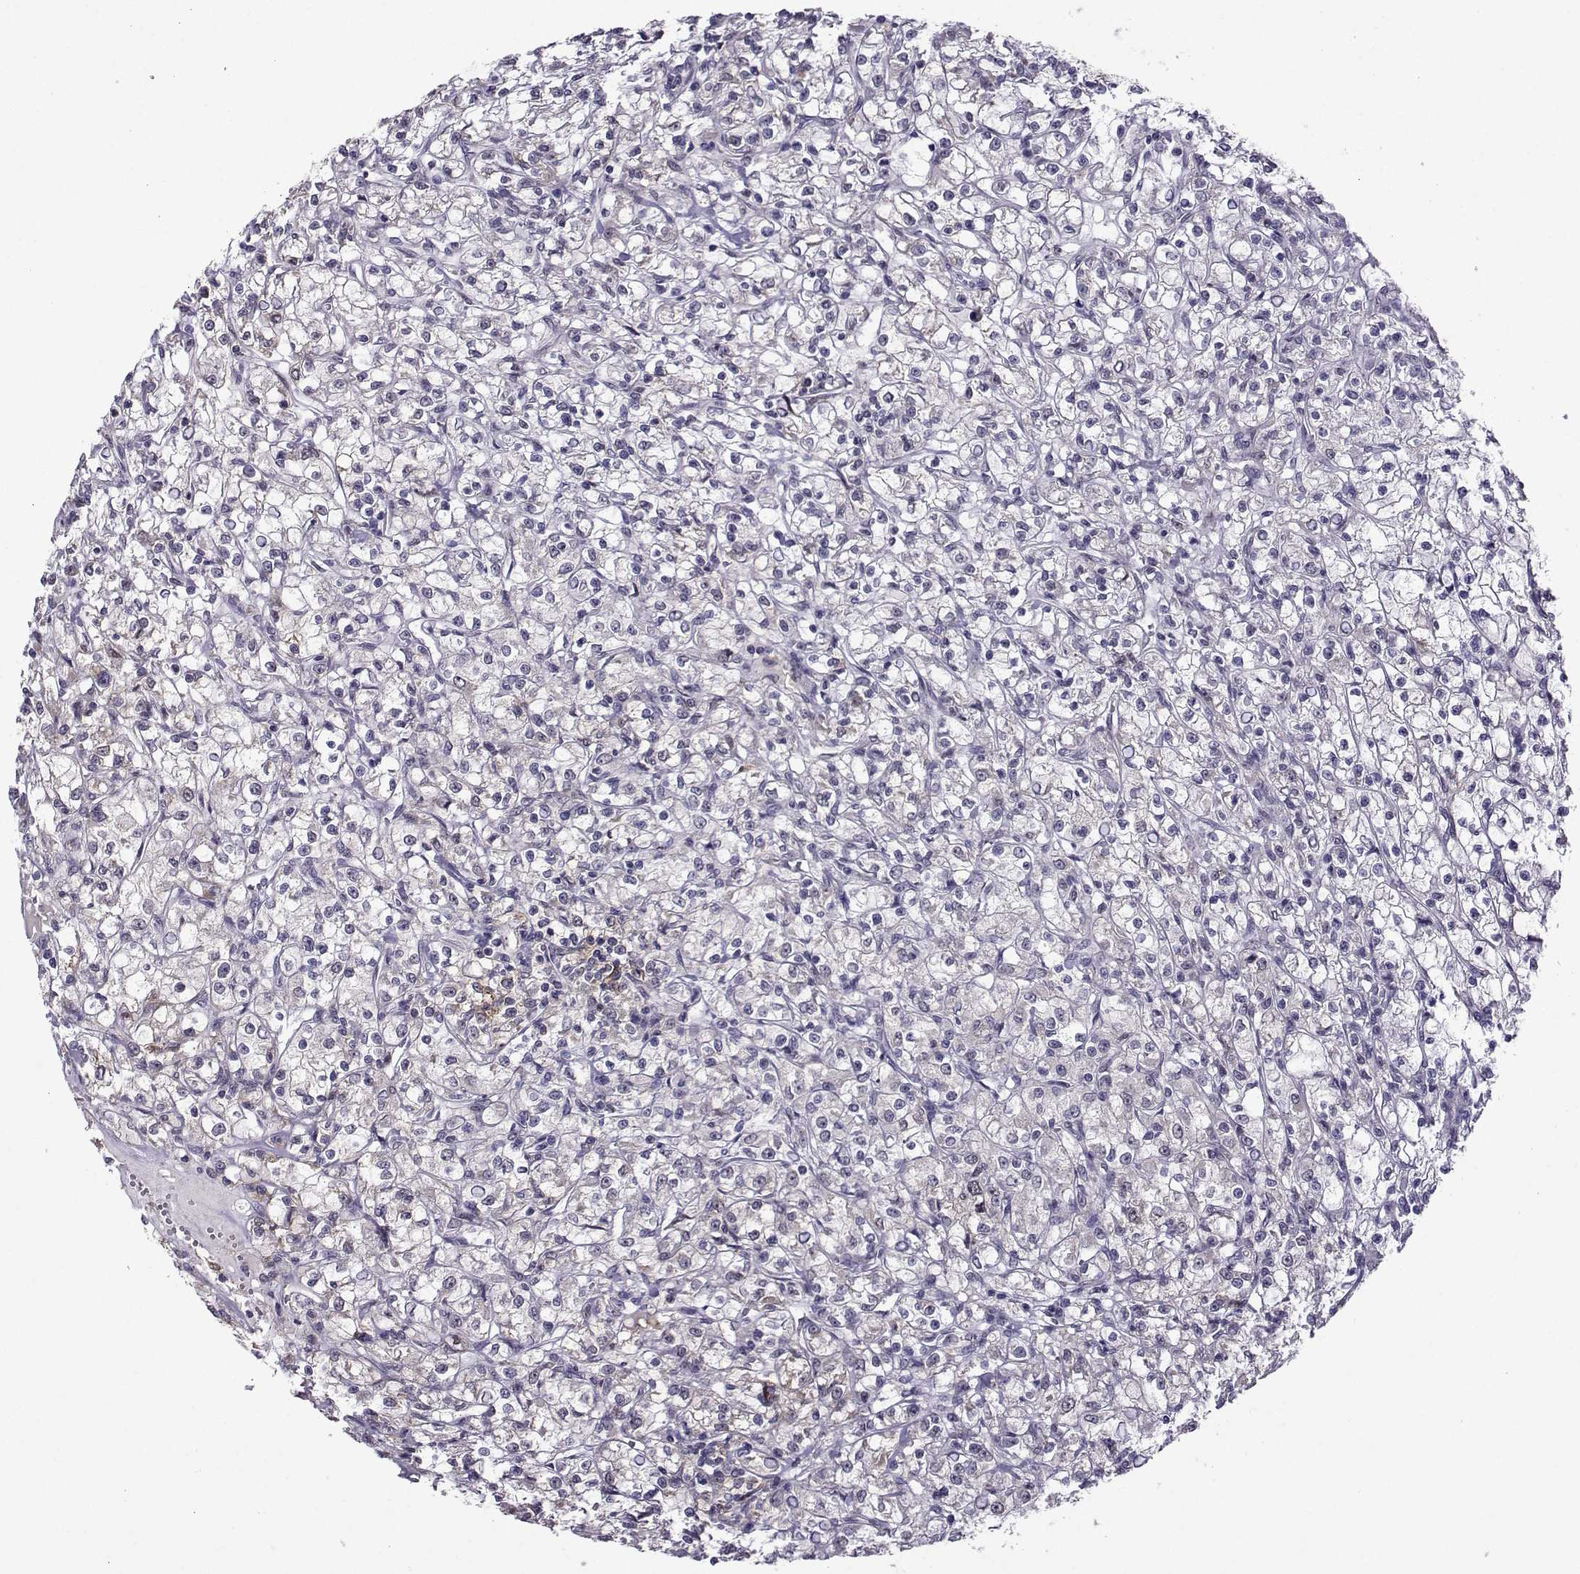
{"staining": {"intensity": "negative", "quantity": "none", "location": "none"}, "tissue": "renal cancer", "cell_type": "Tumor cells", "image_type": "cancer", "snomed": [{"axis": "morphology", "description": "Adenocarcinoma, NOS"}, {"axis": "topography", "description": "Kidney"}], "caption": "There is no significant positivity in tumor cells of adenocarcinoma (renal). (Stains: DAB IHC with hematoxylin counter stain, Microscopy: brightfield microscopy at high magnification).", "gene": "DDX20", "patient": {"sex": "female", "age": 59}}